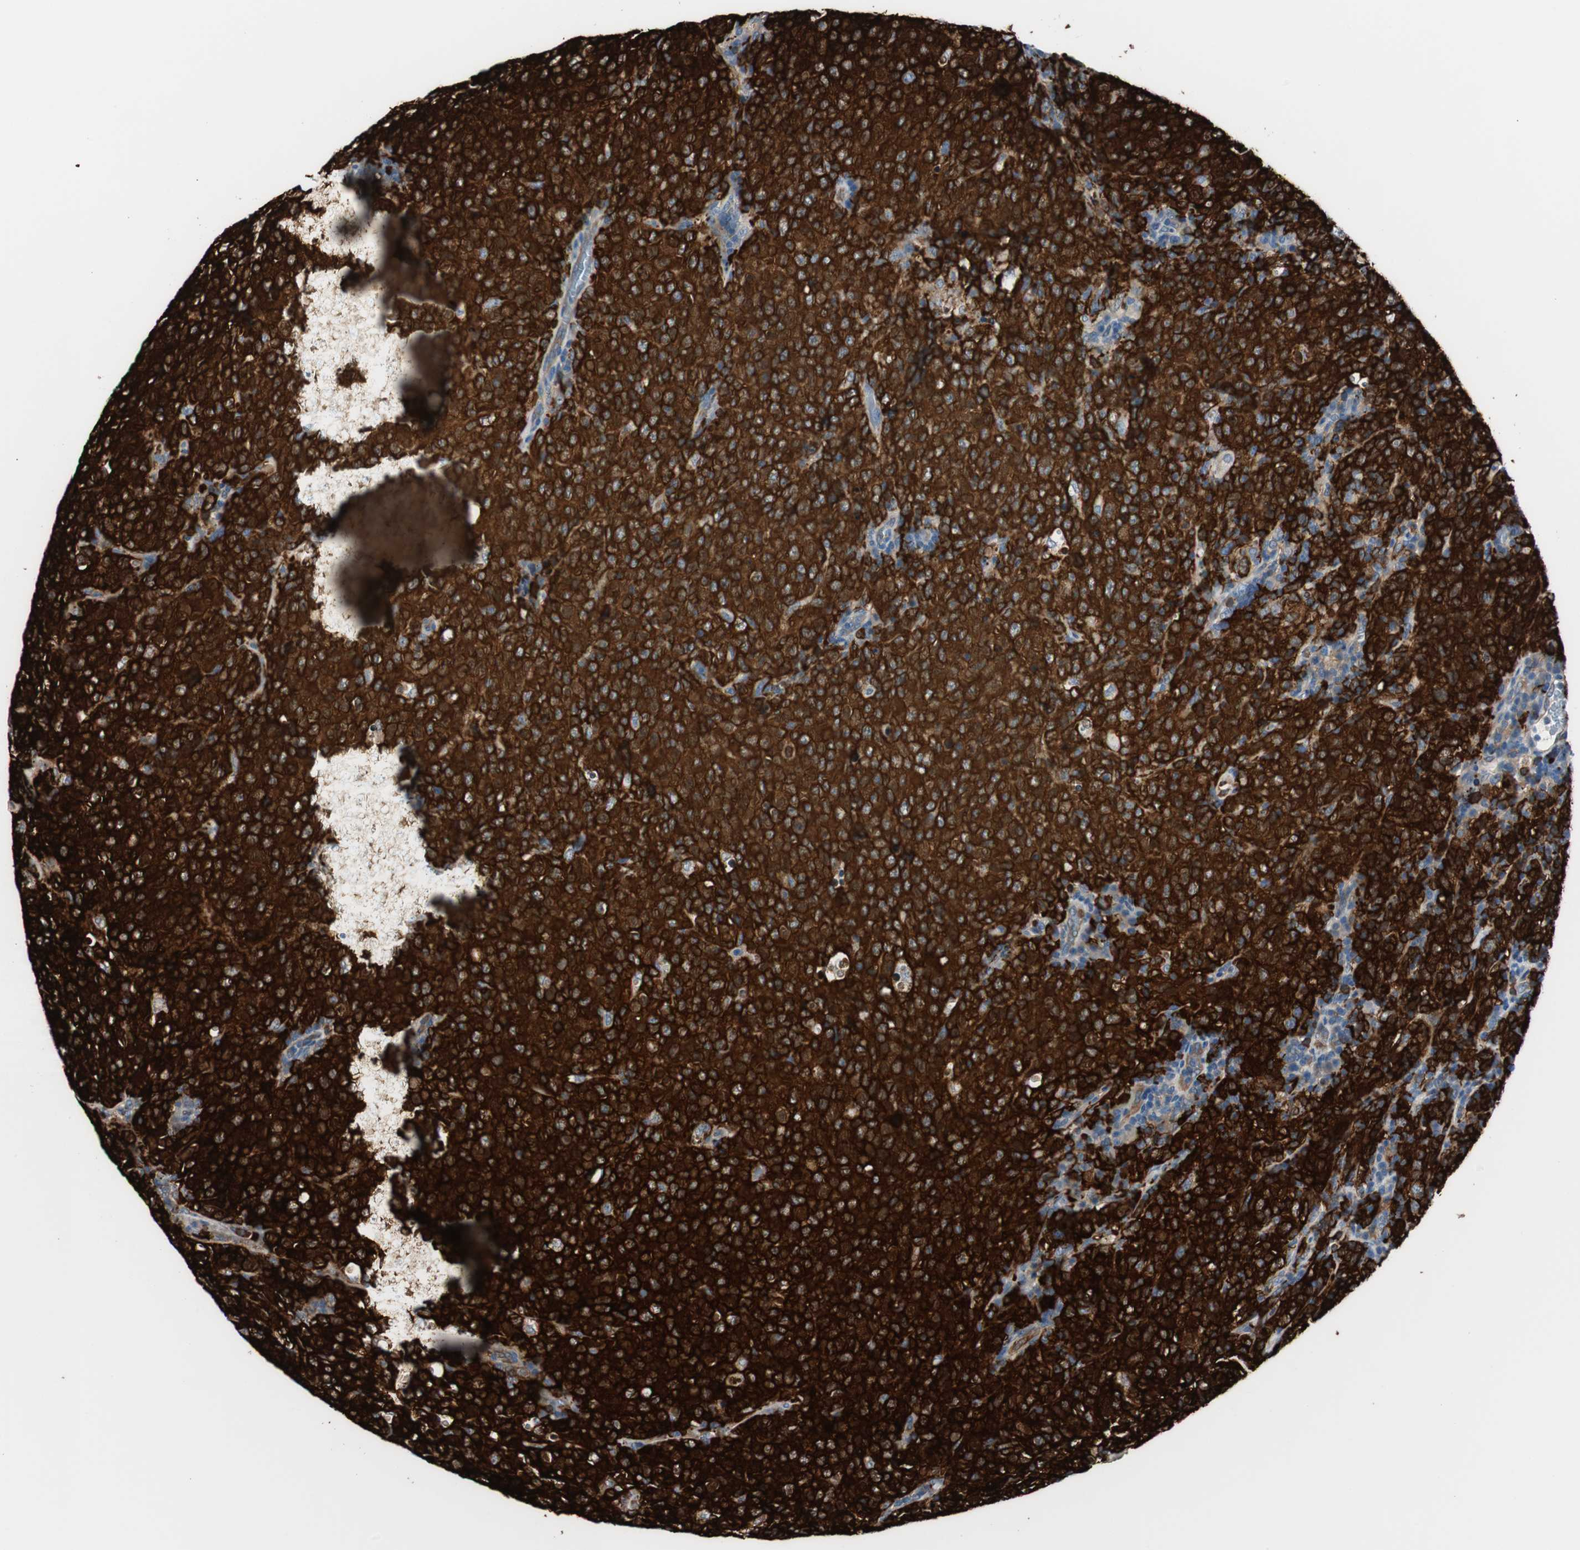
{"staining": {"intensity": "strong", "quantity": ">75%", "location": "cytoplasmic/membranous"}, "tissue": "lymphoma", "cell_type": "Tumor cells", "image_type": "cancer", "snomed": [{"axis": "morphology", "description": "Malignant lymphoma, non-Hodgkin's type, High grade"}, {"axis": "topography", "description": "Tonsil"}], "caption": "The image displays immunohistochemical staining of malignant lymphoma, non-Hodgkin's type (high-grade). There is strong cytoplasmic/membranous staining is appreciated in approximately >75% of tumor cells. The staining was performed using DAB (3,3'-diaminobenzidine), with brown indicating positive protein expression. Nuclei are stained blue with hematoxylin.", "gene": "SWAP70", "patient": {"sex": "female", "age": 36}}